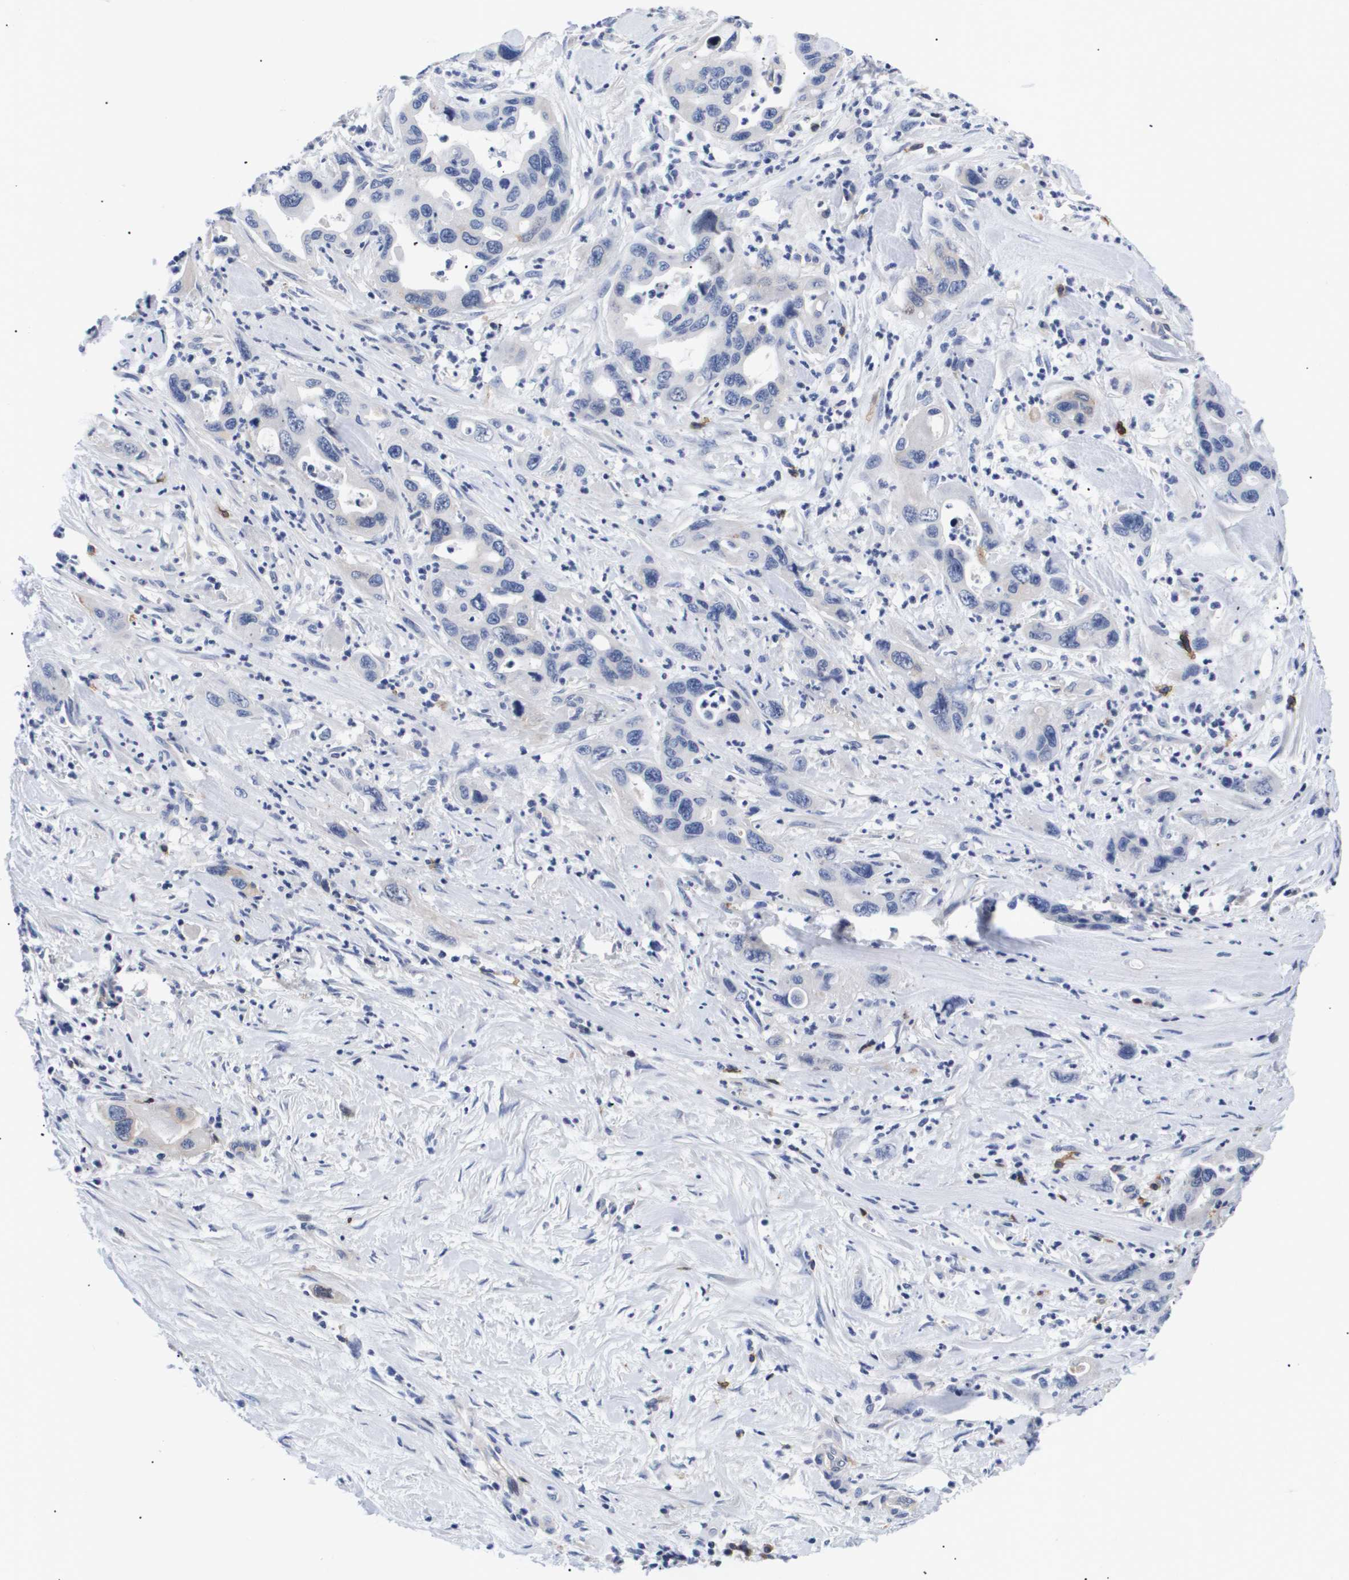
{"staining": {"intensity": "negative", "quantity": "none", "location": "none"}, "tissue": "pancreatic cancer", "cell_type": "Tumor cells", "image_type": "cancer", "snomed": [{"axis": "morphology", "description": "Adenocarcinoma, NOS"}, {"axis": "topography", "description": "Pancreas"}], "caption": "The immunohistochemistry image has no significant staining in tumor cells of pancreatic cancer (adenocarcinoma) tissue.", "gene": "SHD", "patient": {"sex": "female", "age": 70}}